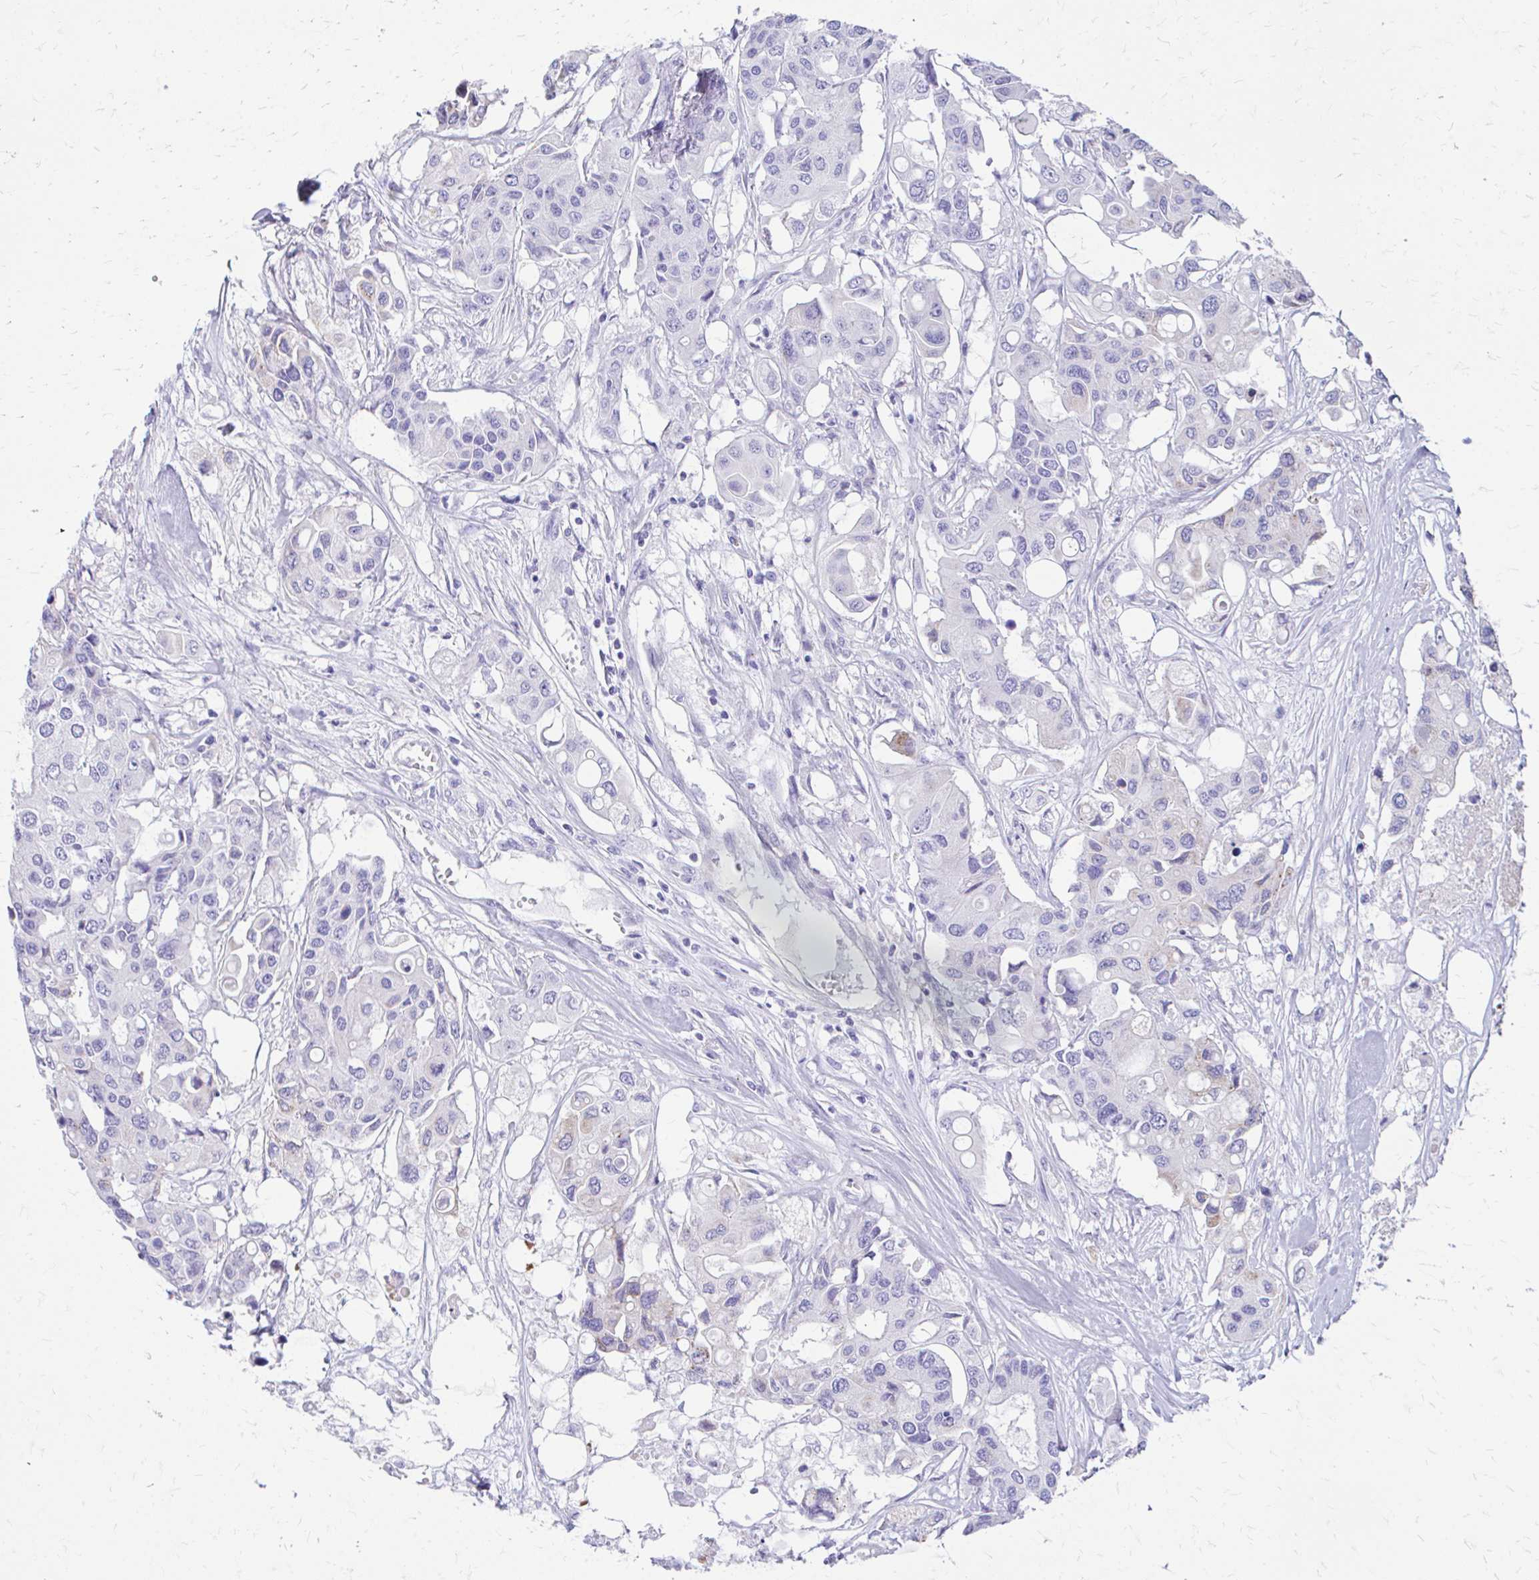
{"staining": {"intensity": "negative", "quantity": "none", "location": "none"}, "tissue": "colorectal cancer", "cell_type": "Tumor cells", "image_type": "cancer", "snomed": [{"axis": "morphology", "description": "Adenocarcinoma, NOS"}, {"axis": "topography", "description": "Colon"}], "caption": "Micrograph shows no significant protein positivity in tumor cells of colorectal cancer.", "gene": "KRIT1", "patient": {"sex": "male", "age": 77}}